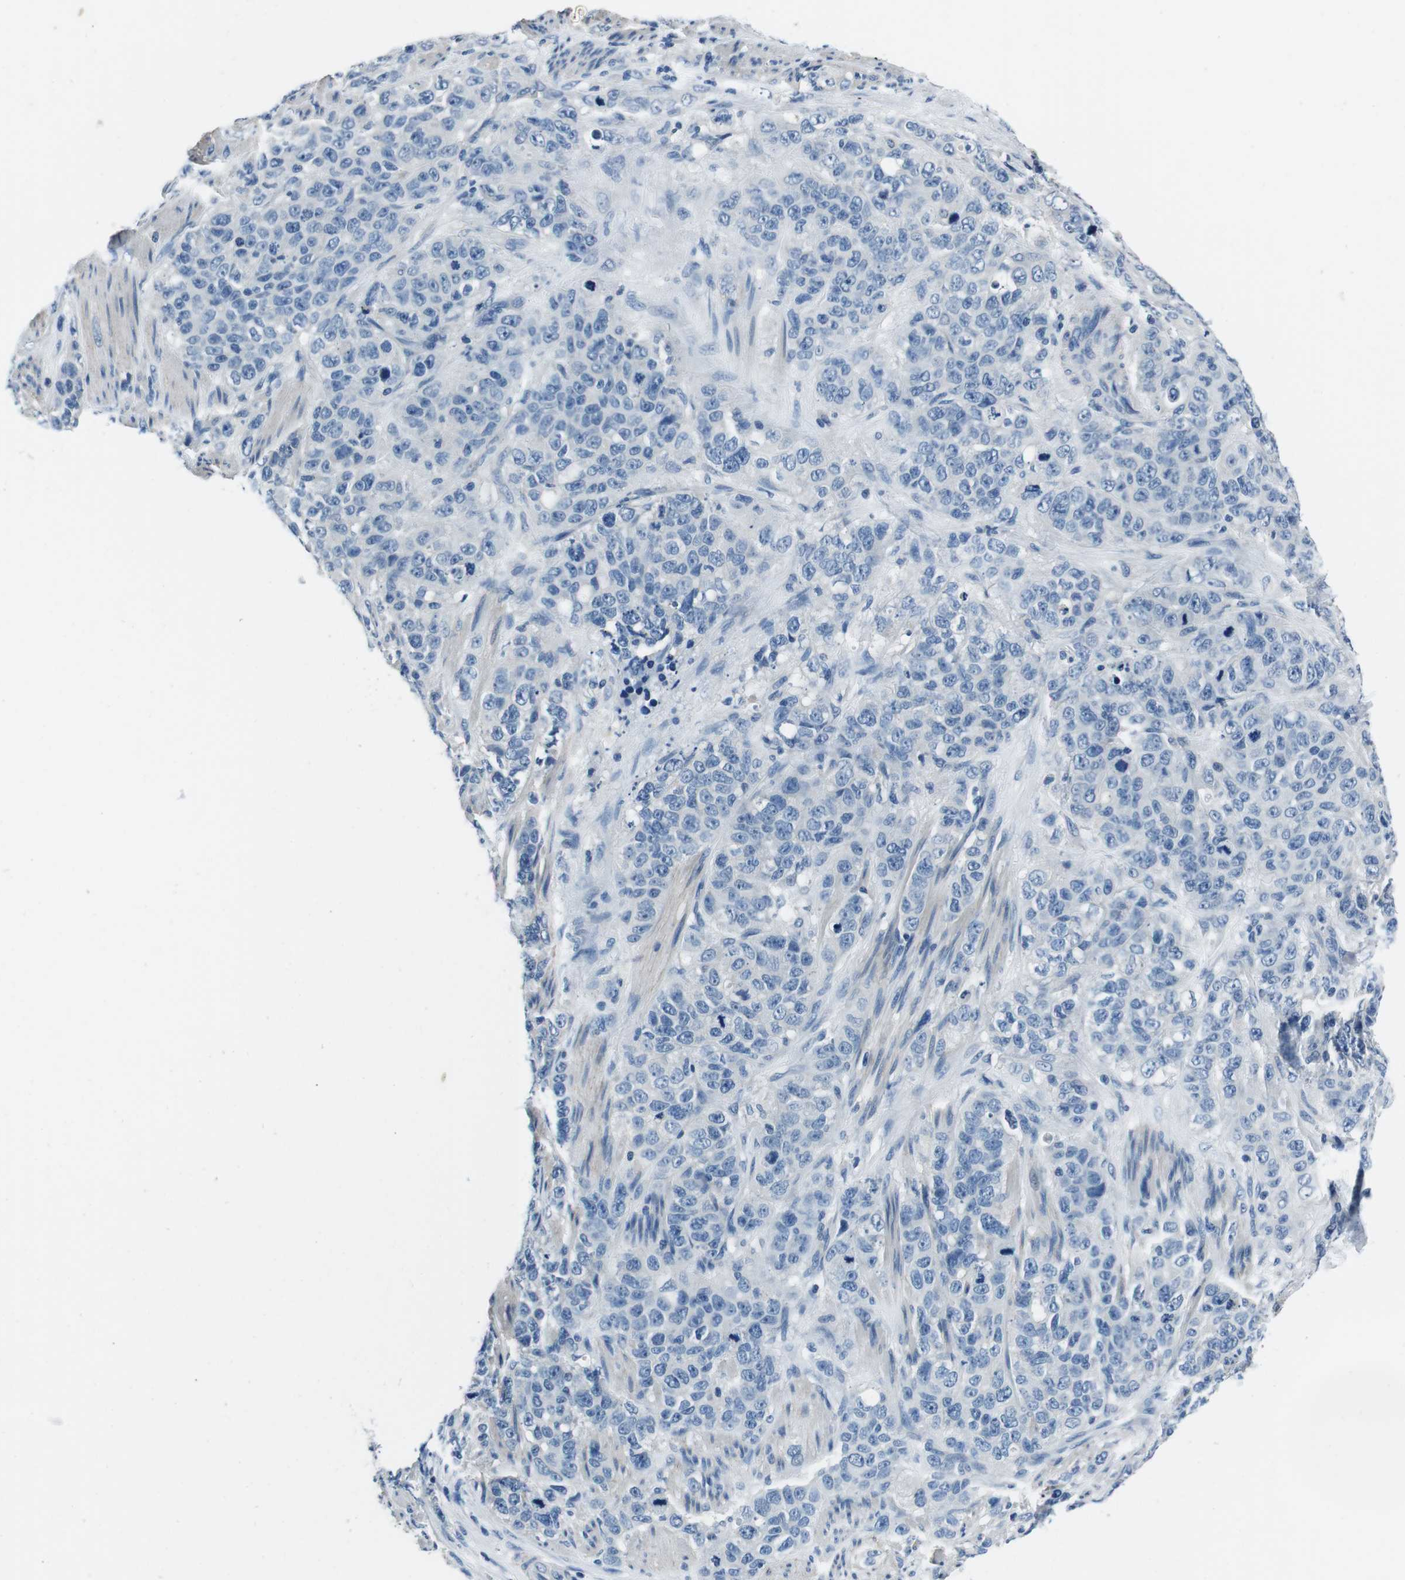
{"staining": {"intensity": "negative", "quantity": "none", "location": "none"}, "tissue": "stomach cancer", "cell_type": "Tumor cells", "image_type": "cancer", "snomed": [{"axis": "morphology", "description": "Adenocarcinoma, NOS"}, {"axis": "topography", "description": "Stomach"}], "caption": "Stomach cancer was stained to show a protein in brown. There is no significant positivity in tumor cells.", "gene": "CASQ1", "patient": {"sex": "male", "age": 48}}